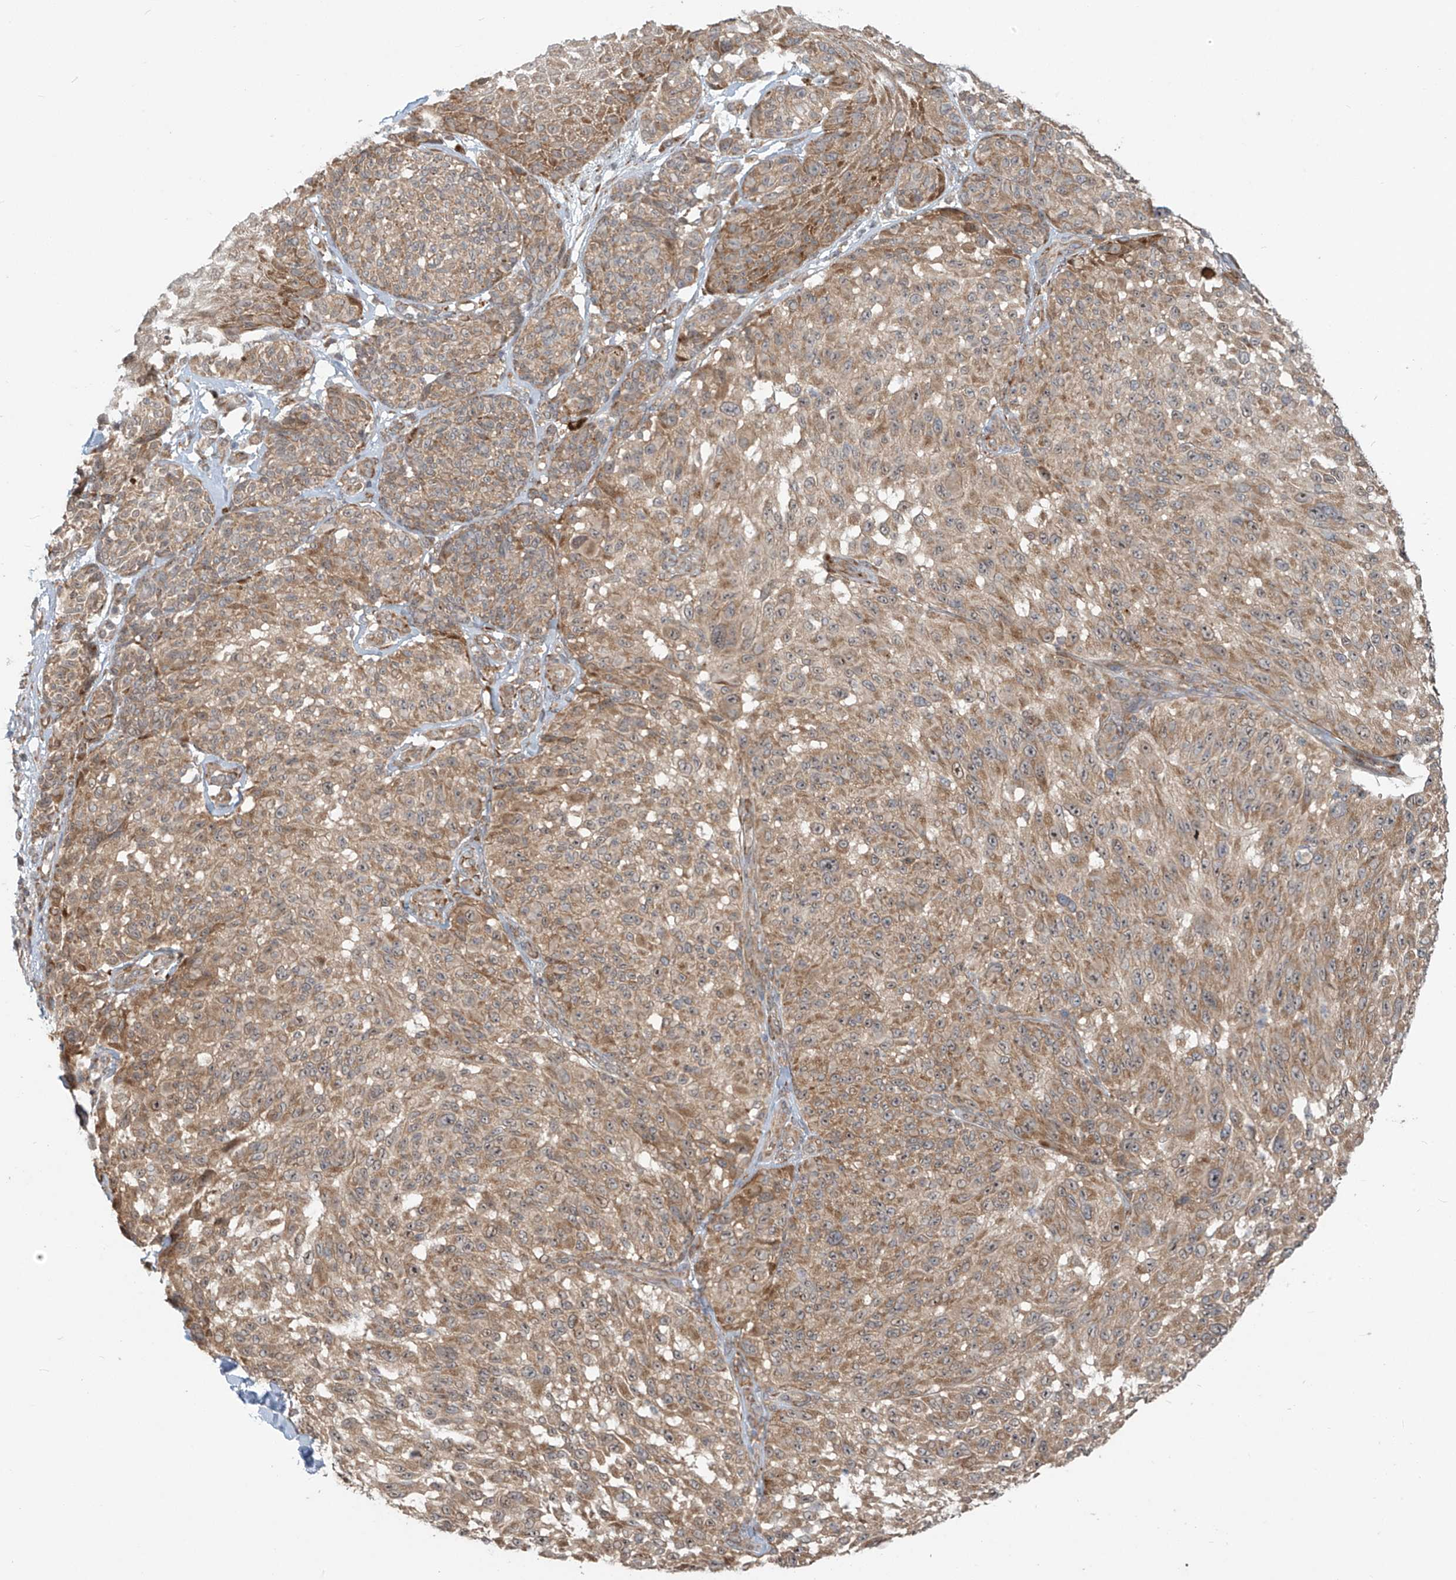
{"staining": {"intensity": "moderate", "quantity": ">75%", "location": "cytoplasmic/membranous"}, "tissue": "melanoma", "cell_type": "Tumor cells", "image_type": "cancer", "snomed": [{"axis": "morphology", "description": "Malignant melanoma, NOS"}, {"axis": "topography", "description": "Skin"}], "caption": "DAB (3,3'-diaminobenzidine) immunohistochemical staining of melanoma demonstrates moderate cytoplasmic/membranous protein staining in about >75% of tumor cells.", "gene": "KATNIP", "patient": {"sex": "male", "age": 83}}